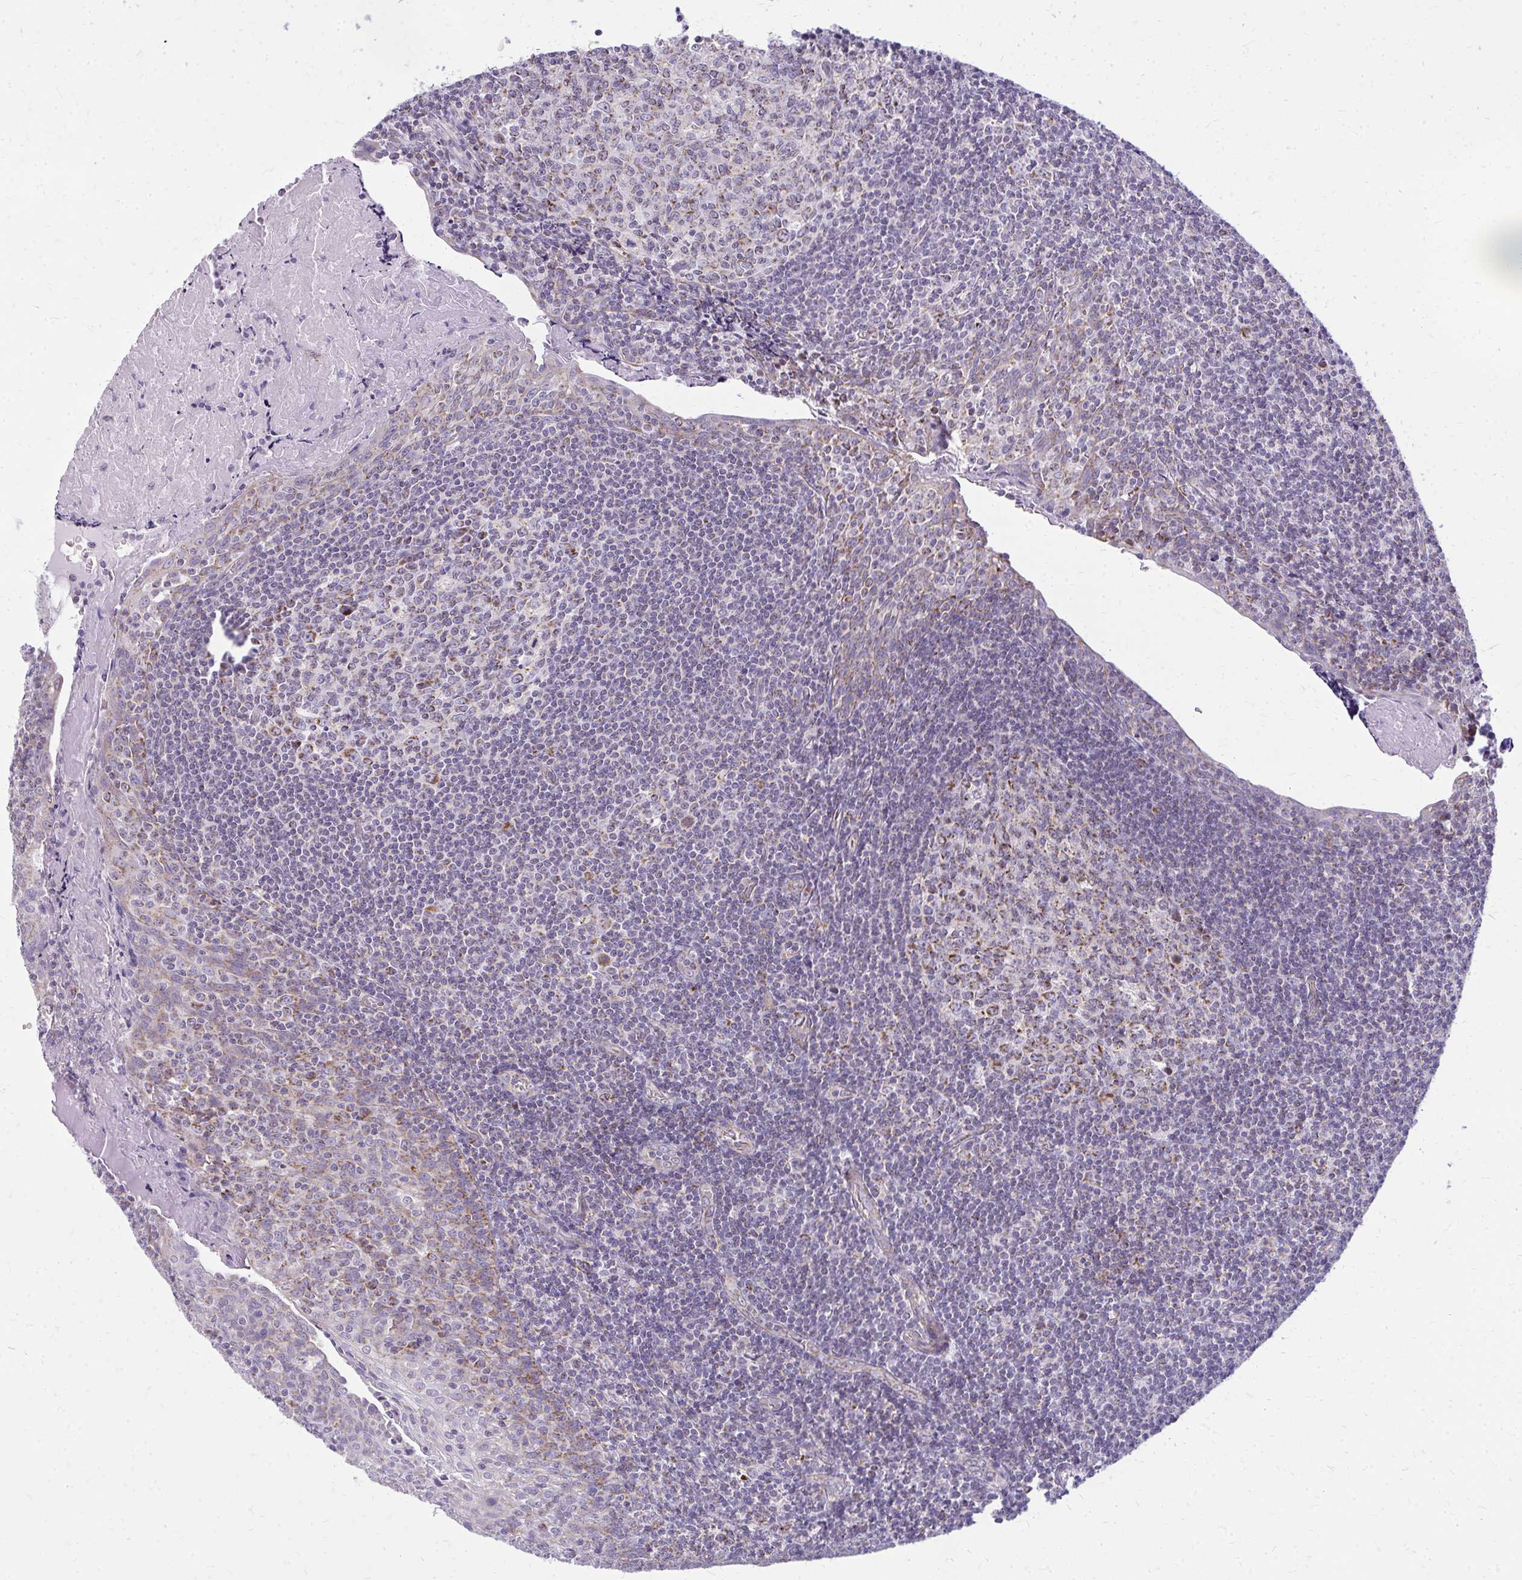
{"staining": {"intensity": "moderate", "quantity": "25%-75%", "location": "cytoplasmic/membranous"}, "tissue": "tonsil", "cell_type": "Germinal center cells", "image_type": "normal", "snomed": [{"axis": "morphology", "description": "Normal tissue, NOS"}, {"axis": "morphology", "description": "Inflammation, NOS"}, {"axis": "topography", "description": "Tonsil"}], "caption": "IHC histopathology image of benign tonsil: human tonsil stained using immunohistochemistry exhibits medium levels of moderate protein expression localized specifically in the cytoplasmic/membranous of germinal center cells, appearing as a cytoplasmic/membranous brown color.", "gene": "IFIT1", "patient": {"sex": "female", "age": 31}}